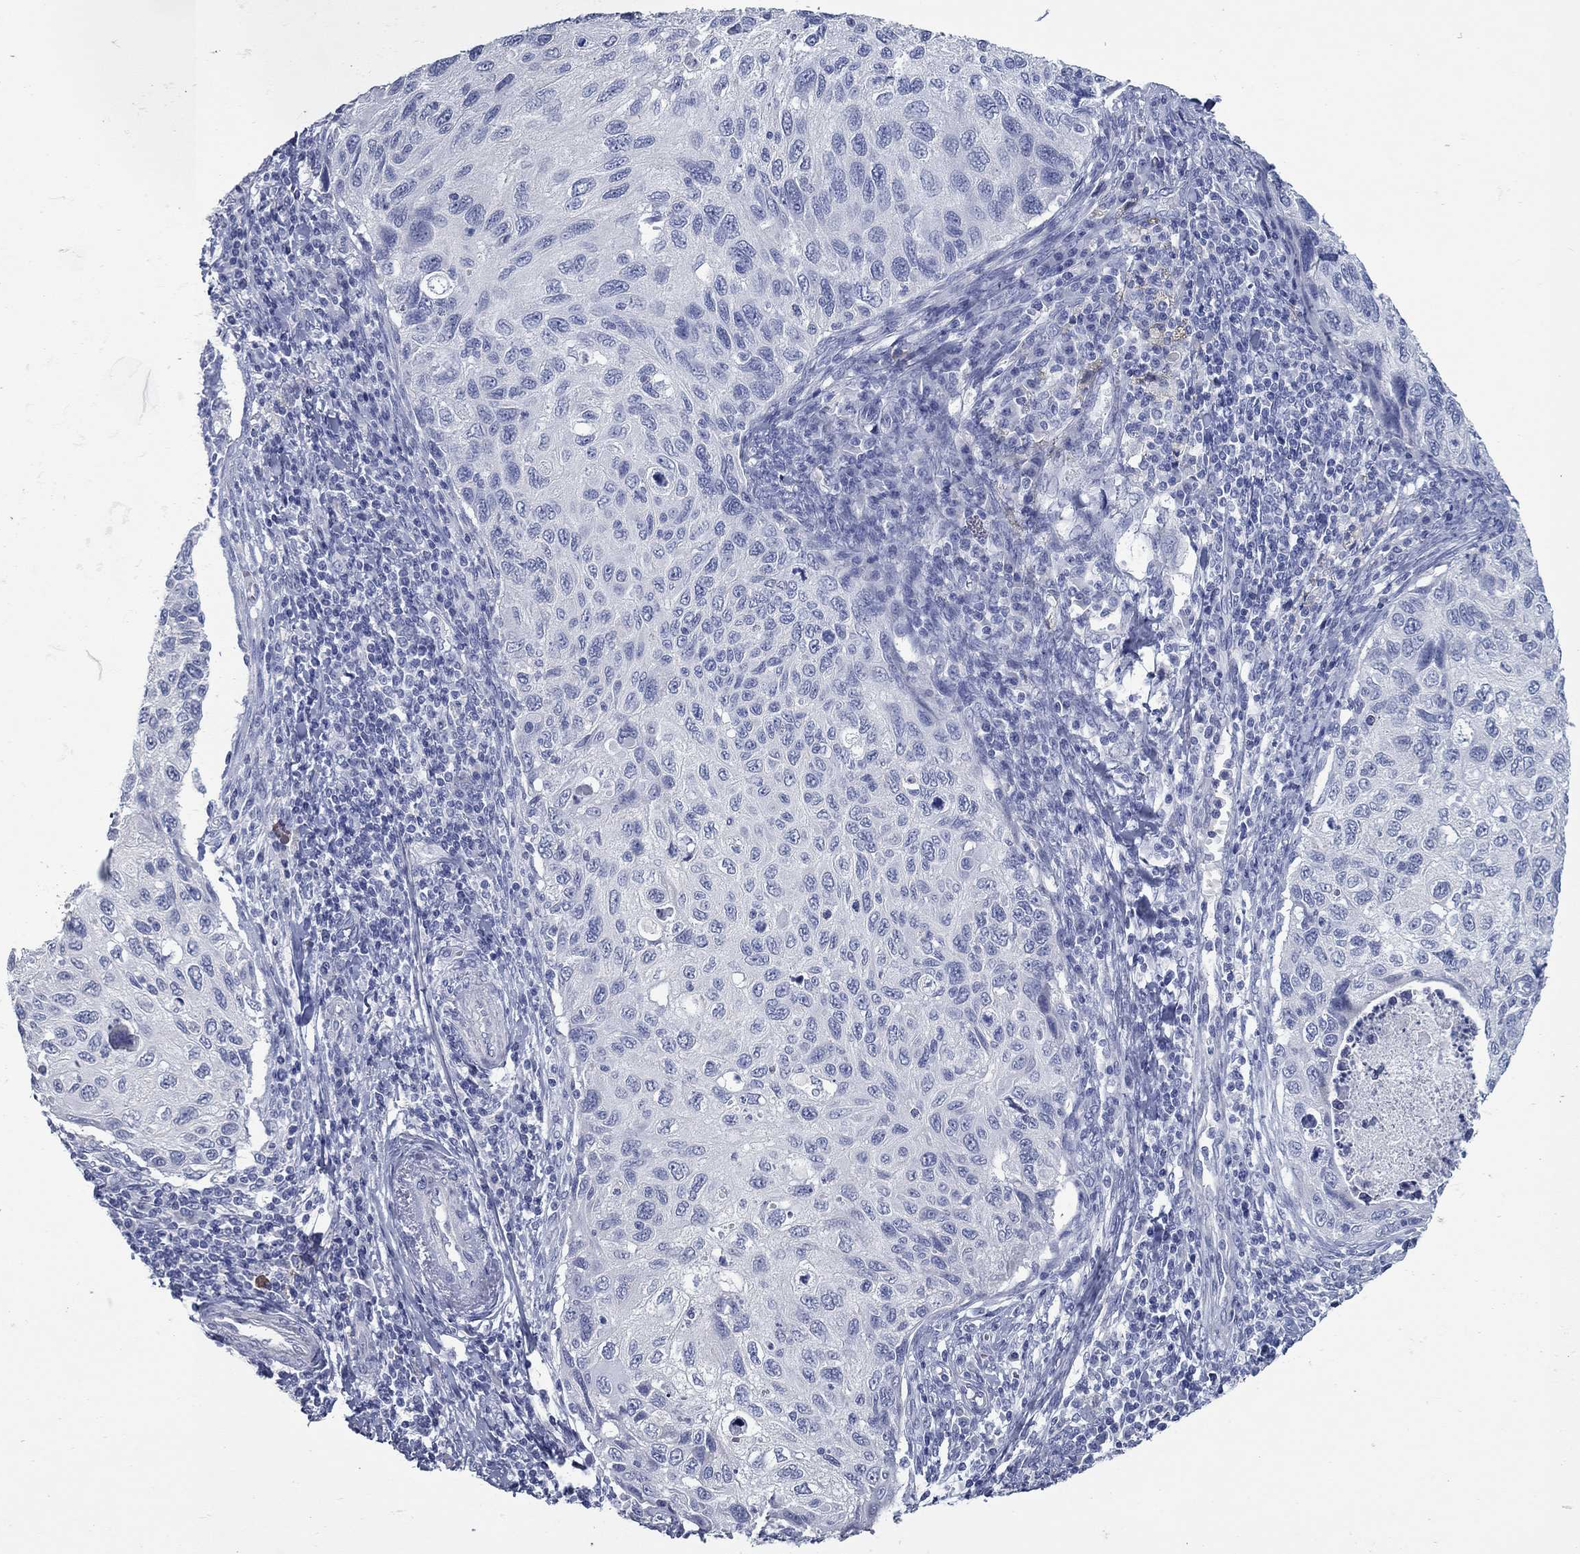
{"staining": {"intensity": "negative", "quantity": "none", "location": "none"}, "tissue": "cervical cancer", "cell_type": "Tumor cells", "image_type": "cancer", "snomed": [{"axis": "morphology", "description": "Squamous cell carcinoma, NOS"}, {"axis": "topography", "description": "Cervix"}], "caption": "This is a histopathology image of IHC staining of cervical squamous cell carcinoma, which shows no expression in tumor cells. The staining was performed using DAB to visualize the protein expression in brown, while the nuclei were stained in blue with hematoxylin (Magnification: 20x).", "gene": "KIRREL2", "patient": {"sex": "female", "age": 70}}